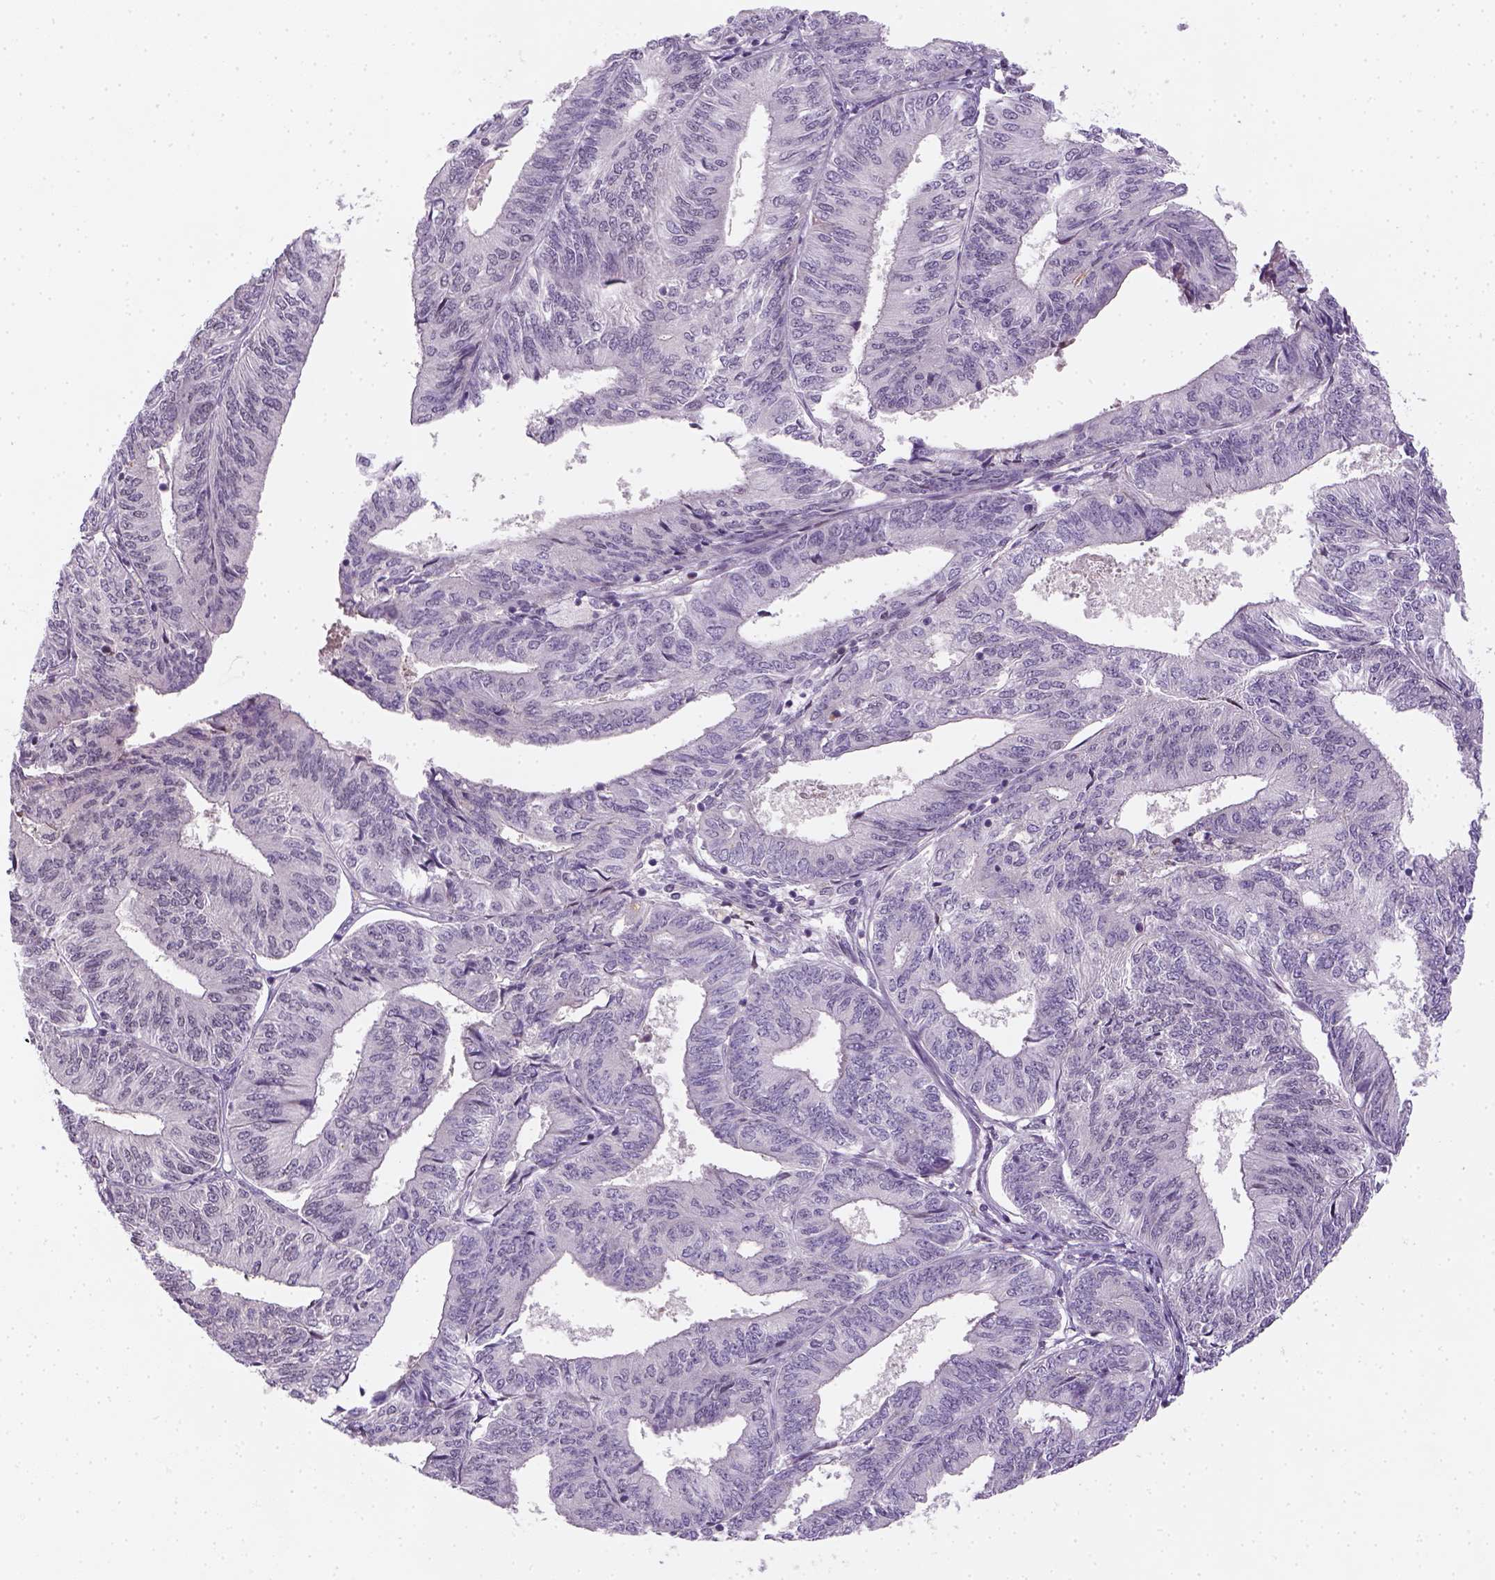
{"staining": {"intensity": "negative", "quantity": "none", "location": "none"}, "tissue": "endometrial cancer", "cell_type": "Tumor cells", "image_type": "cancer", "snomed": [{"axis": "morphology", "description": "Adenocarcinoma, NOS"}, {"axis": "topography", "description": "Endometrium"}], "caption": "DAB immunohistochemical staining of human endometrial adenocarcinoma shows no significant positivity in tumor cells. Brightfield microscopy of immunohistochemistry (IHC) stained with DAB (3,3'-diaminobenzidine) (brown) and hematoxylin (blue), captured at high magnification.", "gene": "MAGEB3", "patient": {"sex": "female", "age": 58}}